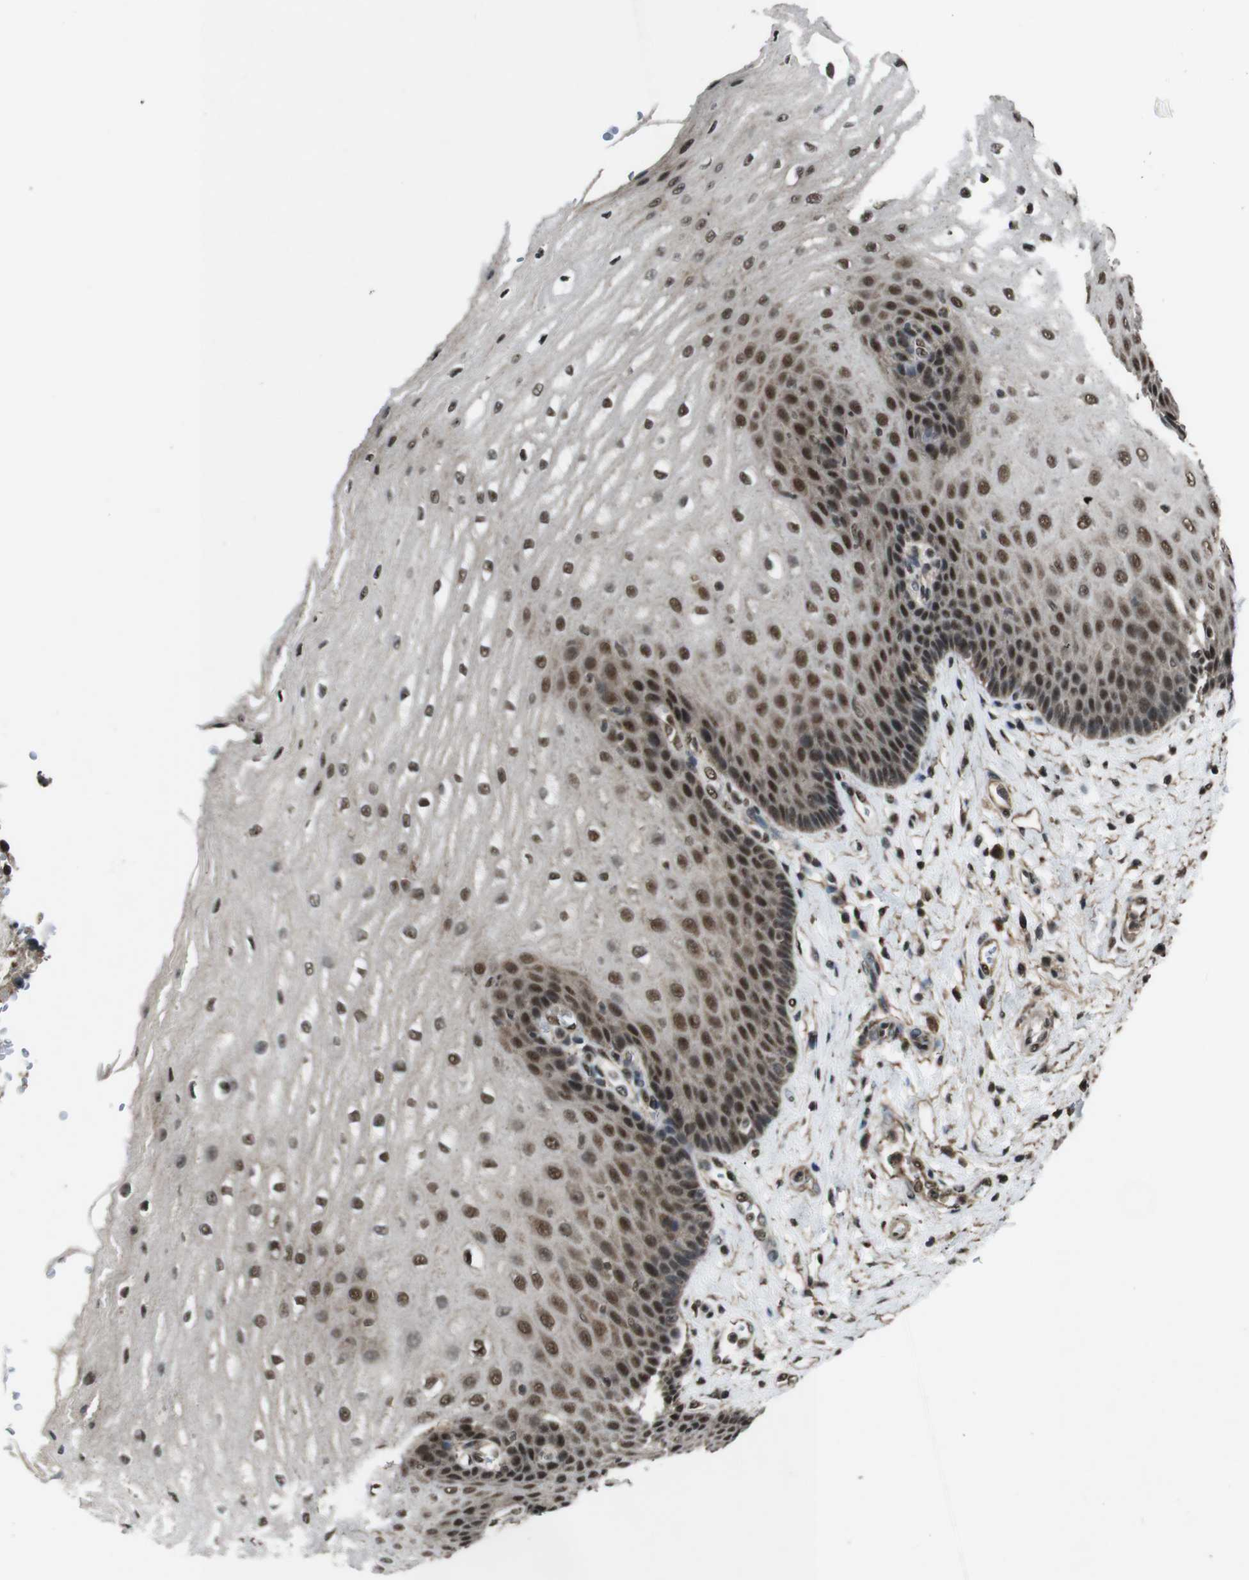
{"staining": {"intensity": "strong", "quantity": ">75%", "location": "cytoplasmic/membranous,nuclear"}, "tissue": "esophagus", "cell_type": "Squamous epithelial cells", "image_type": "normal", "snomed": [{"axis": "morphology", "description": "Normal tissue, NOS"}, {"axis": "topography", "description": "Esophagus"}], "caption": "An immunohistochemistry (IHC) photomicrograph of benign tissue is shown. Protein staining in brown labels strong cytoplasmic/membranous,nuclear positivity in esophagus within squamous epithelial cells. The staining was performed using DAB to visualize the protein expression in brown, while the nuclei were stained in blue with hematoxylin (Magnification: 20x).", "gene": "NR4A2", "patient": {"sex": "male", "age": 54}}